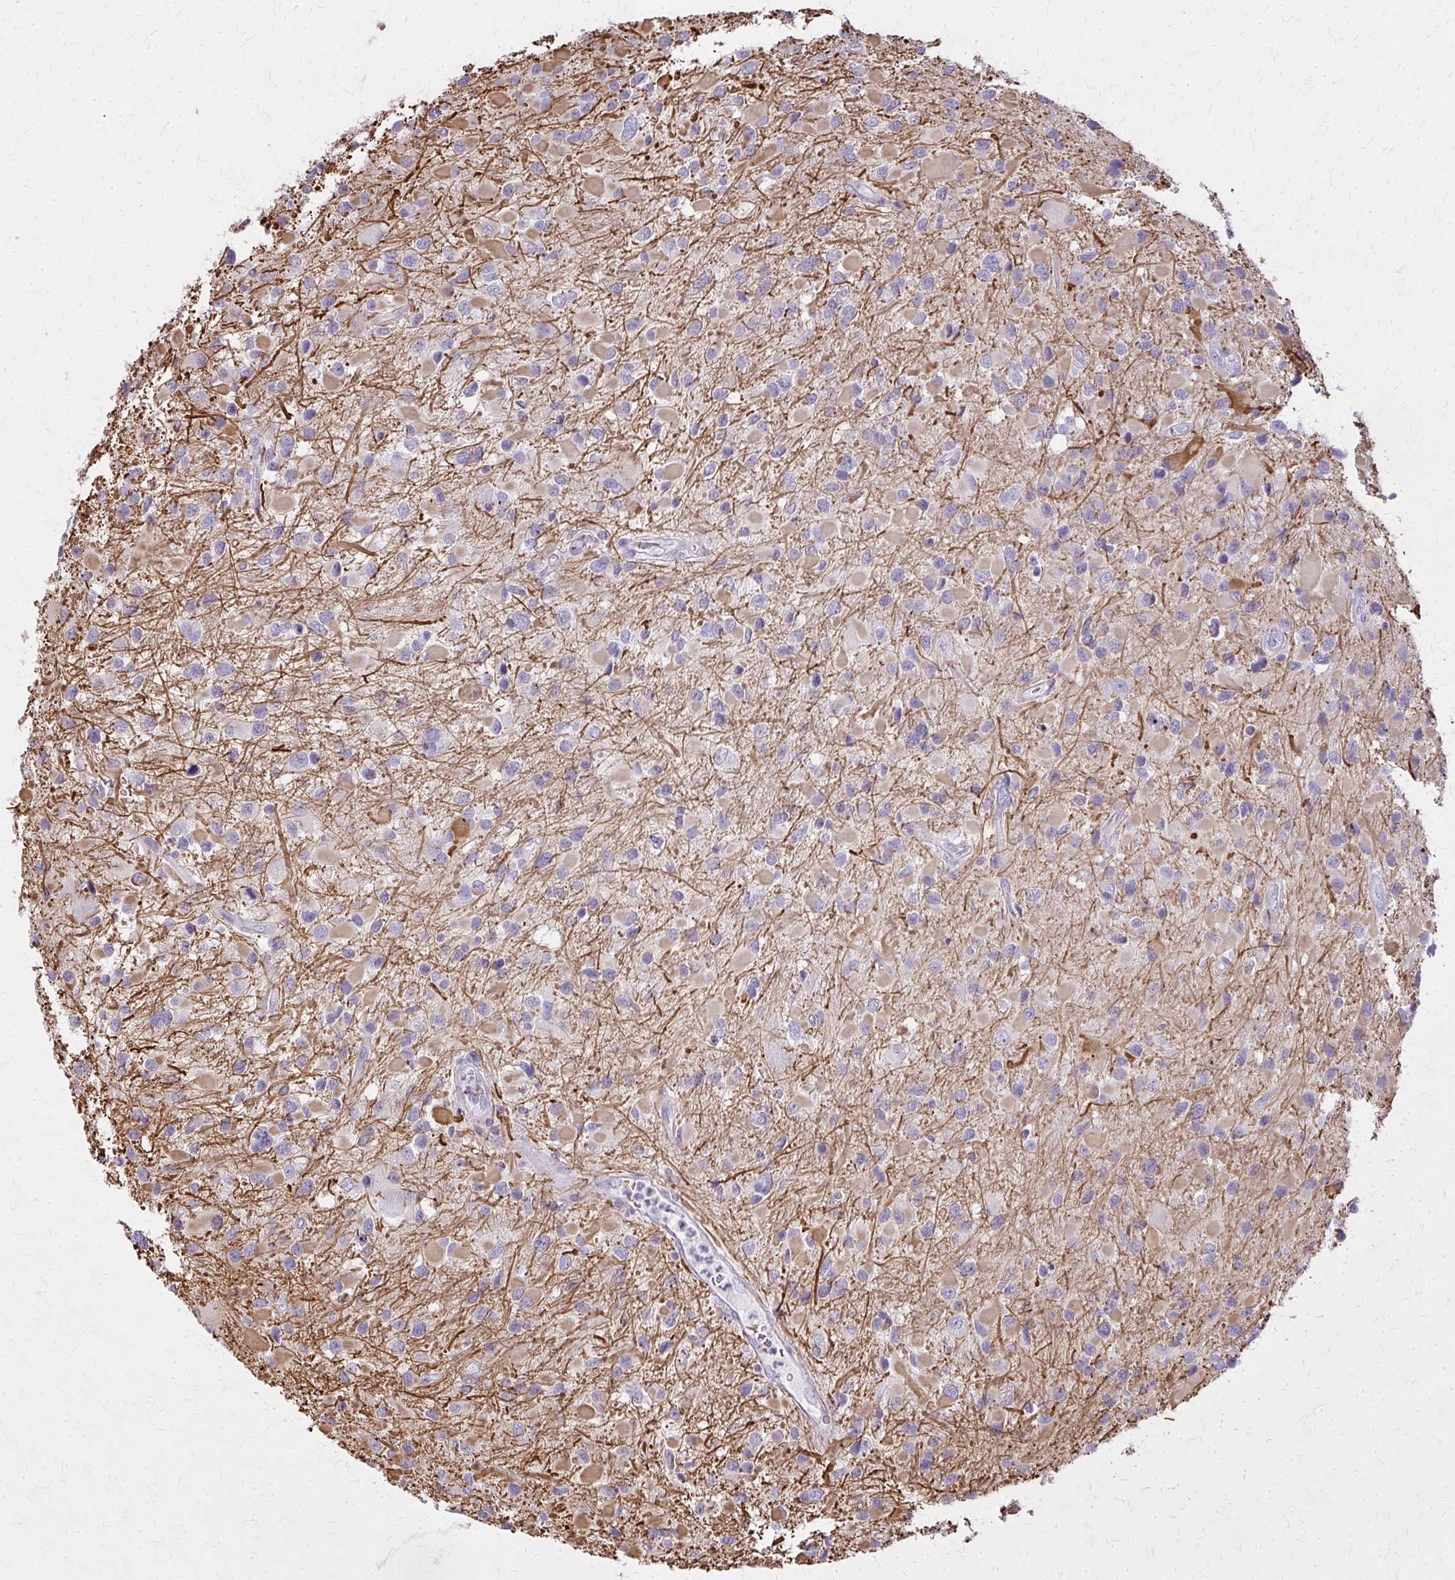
{"staining": {"intensity": "negative", "quantity": "none", "location": "none"}, "tissue": "glioma", "cell_type": "Tumor cells", "image_type": "cancer", "snomed": [{"axis": "morphology", "description": "Glioma, malignant, Low grade"}, {"axis": "topography", "description": "Brain"}], "caption": "A photomicrograph of glioma stained for a protein reveals no brown staining in tumor cells. (DAB (3,3'-diaminobenzidine) immunohistochemistry (IHC), high magnification).", "gene": "TENM4", "patient": {"sex": "female", "age": 32}}